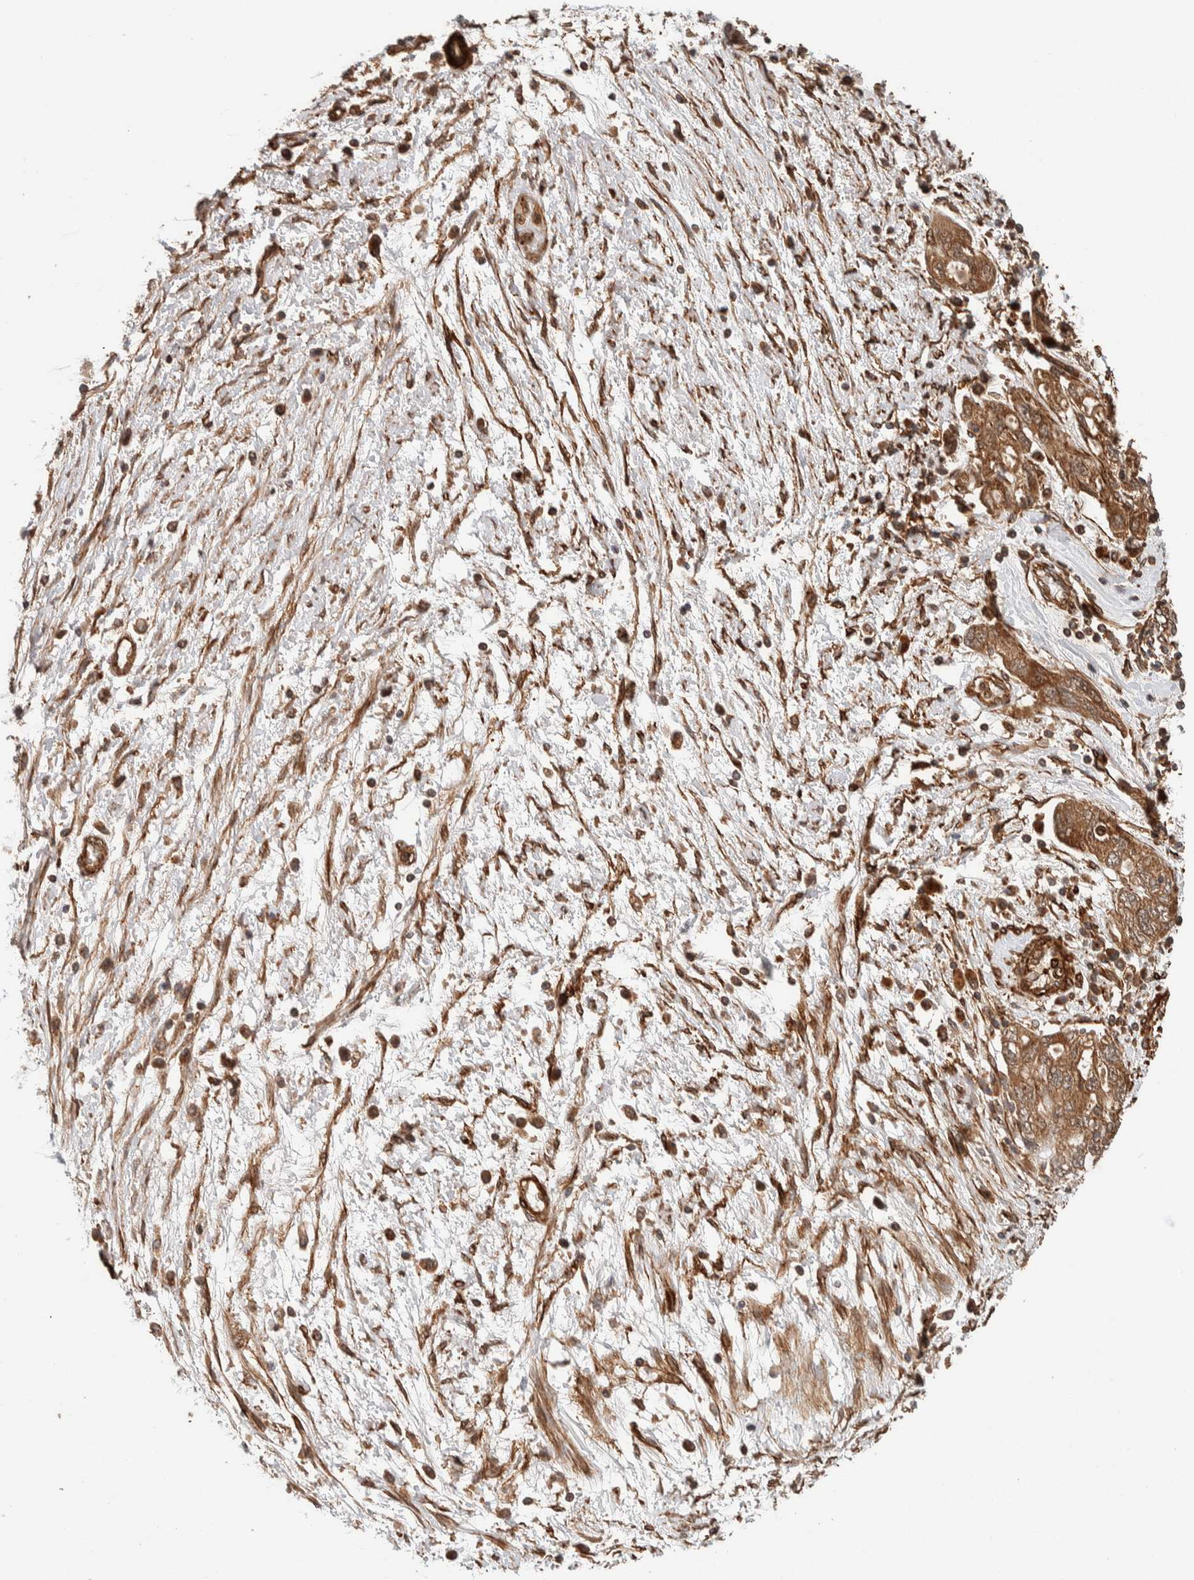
{"staining": {"intensity": "moderate", "quantity": ">75%", "location": "cytoplasmic/membranous"}, "tissue": "ovarian cancer", "cell_type": "Tumor cells", "image_type": "cancer", "snomed": [{"axis": "morphology", "description": "Carcinoma, NOS"}, {"axis": "morphology", "description": "Cystadenocarcinoma, serous, NOS"}, {"axis": "topography", "description": "Ovary"}], "caption": "An image of ovarian cancer stained for a protein shows moderate cytoplasmic/membranous brown staining in tumor cells.", "gene": "SYNRG", "patient": {"sex": "female", "age": 69}}